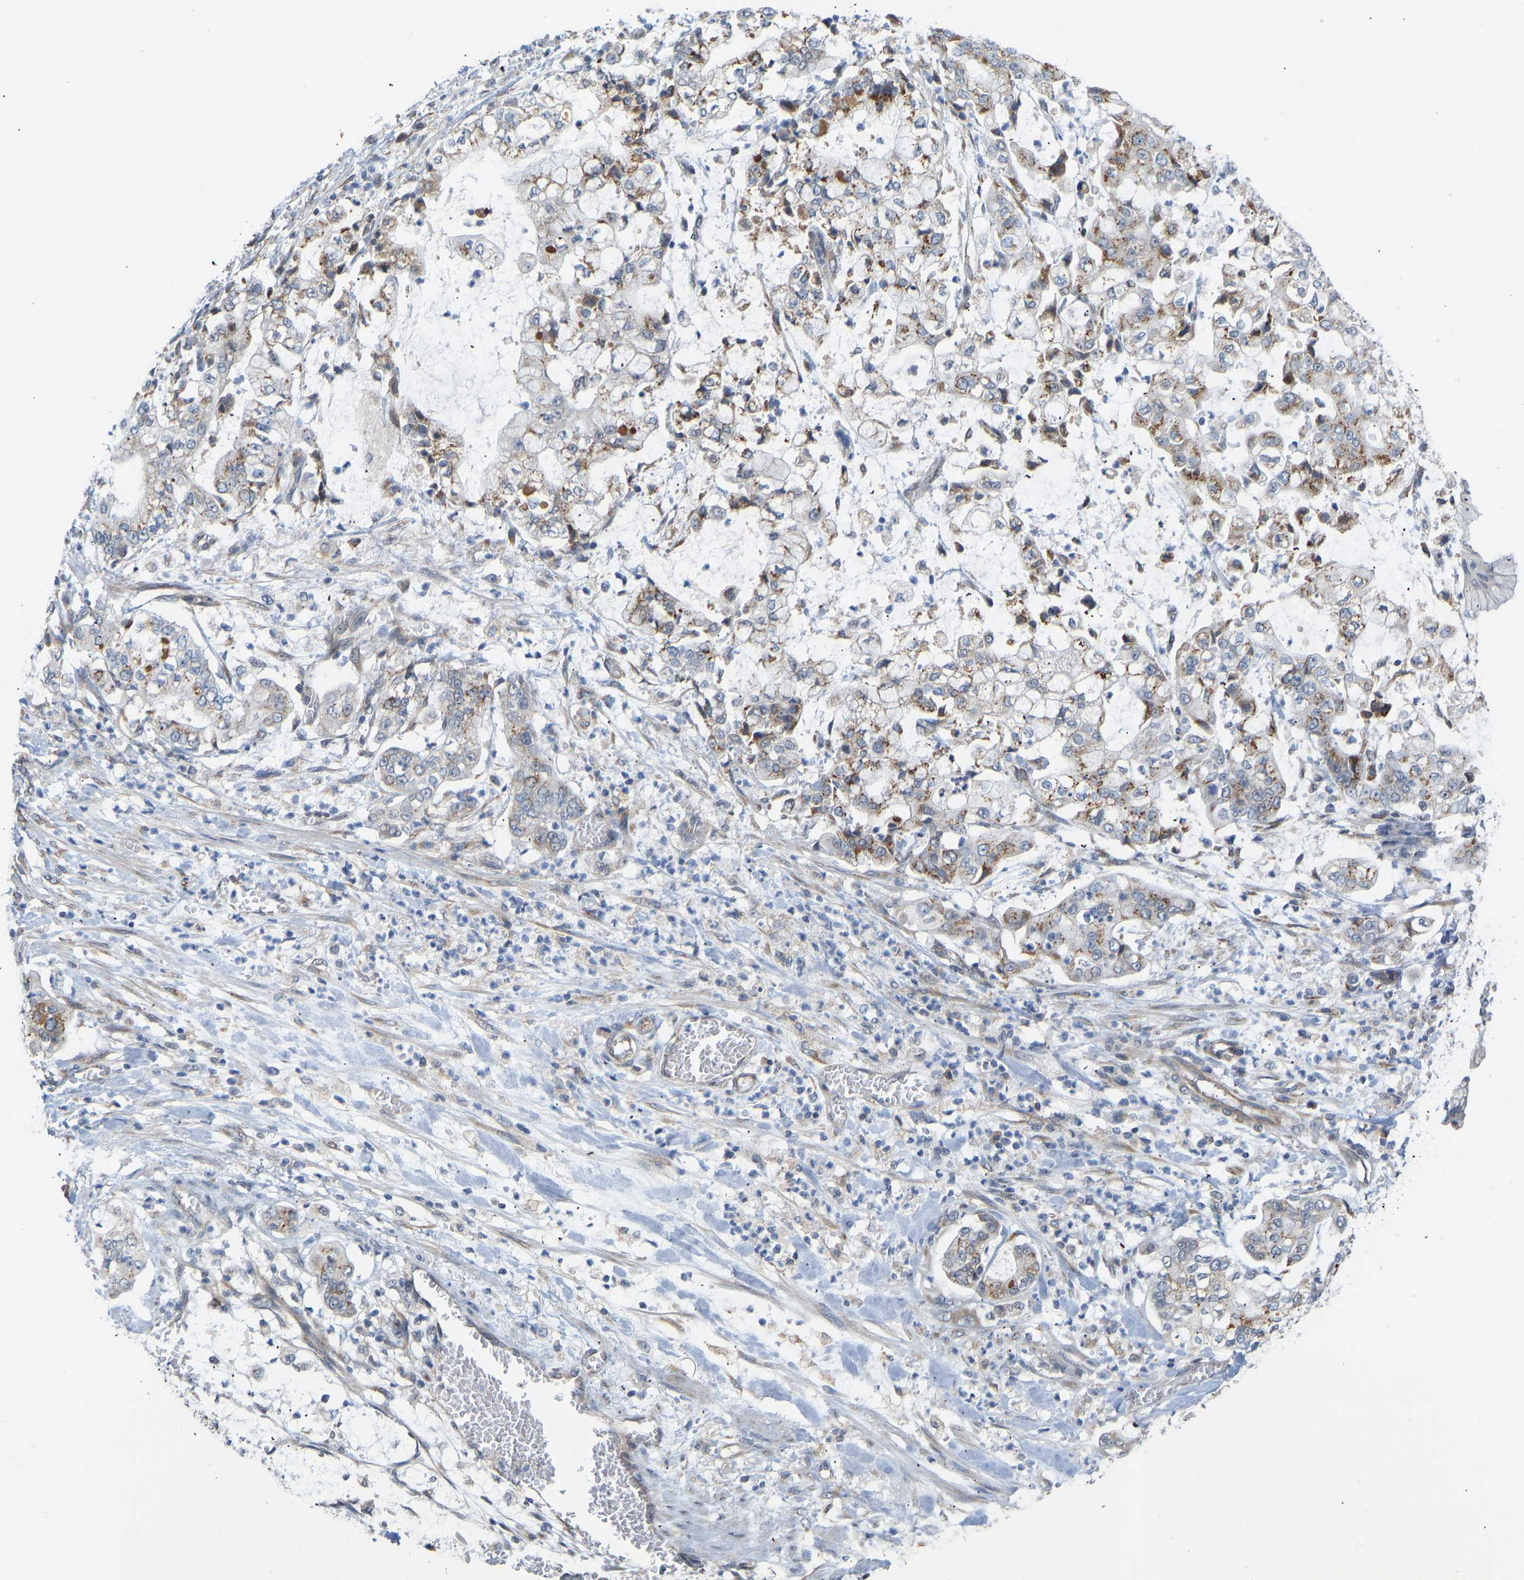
{"staining": {"intensity": "moderate", "quantity": ">75%", "location": "cytoplasmic/membranous"}, "tissue": "stomach cancer", "cell_type": "Tumor cells", "image_type": "cancer", "snomed": [{"axis": "morphology", "description": "Adenocarcinoma, NOS"}, {"axis": "topography", "description": "Stomach"}], "caption": "This is a photomicrograph of immunohistochemistry staining of adenocarcinoma (stomach), which shows moderate staining in the cytoplasmic/membranous of tumor cells.", "gene": "BEND3", "patient": {"sex": "male", "age": 76}}